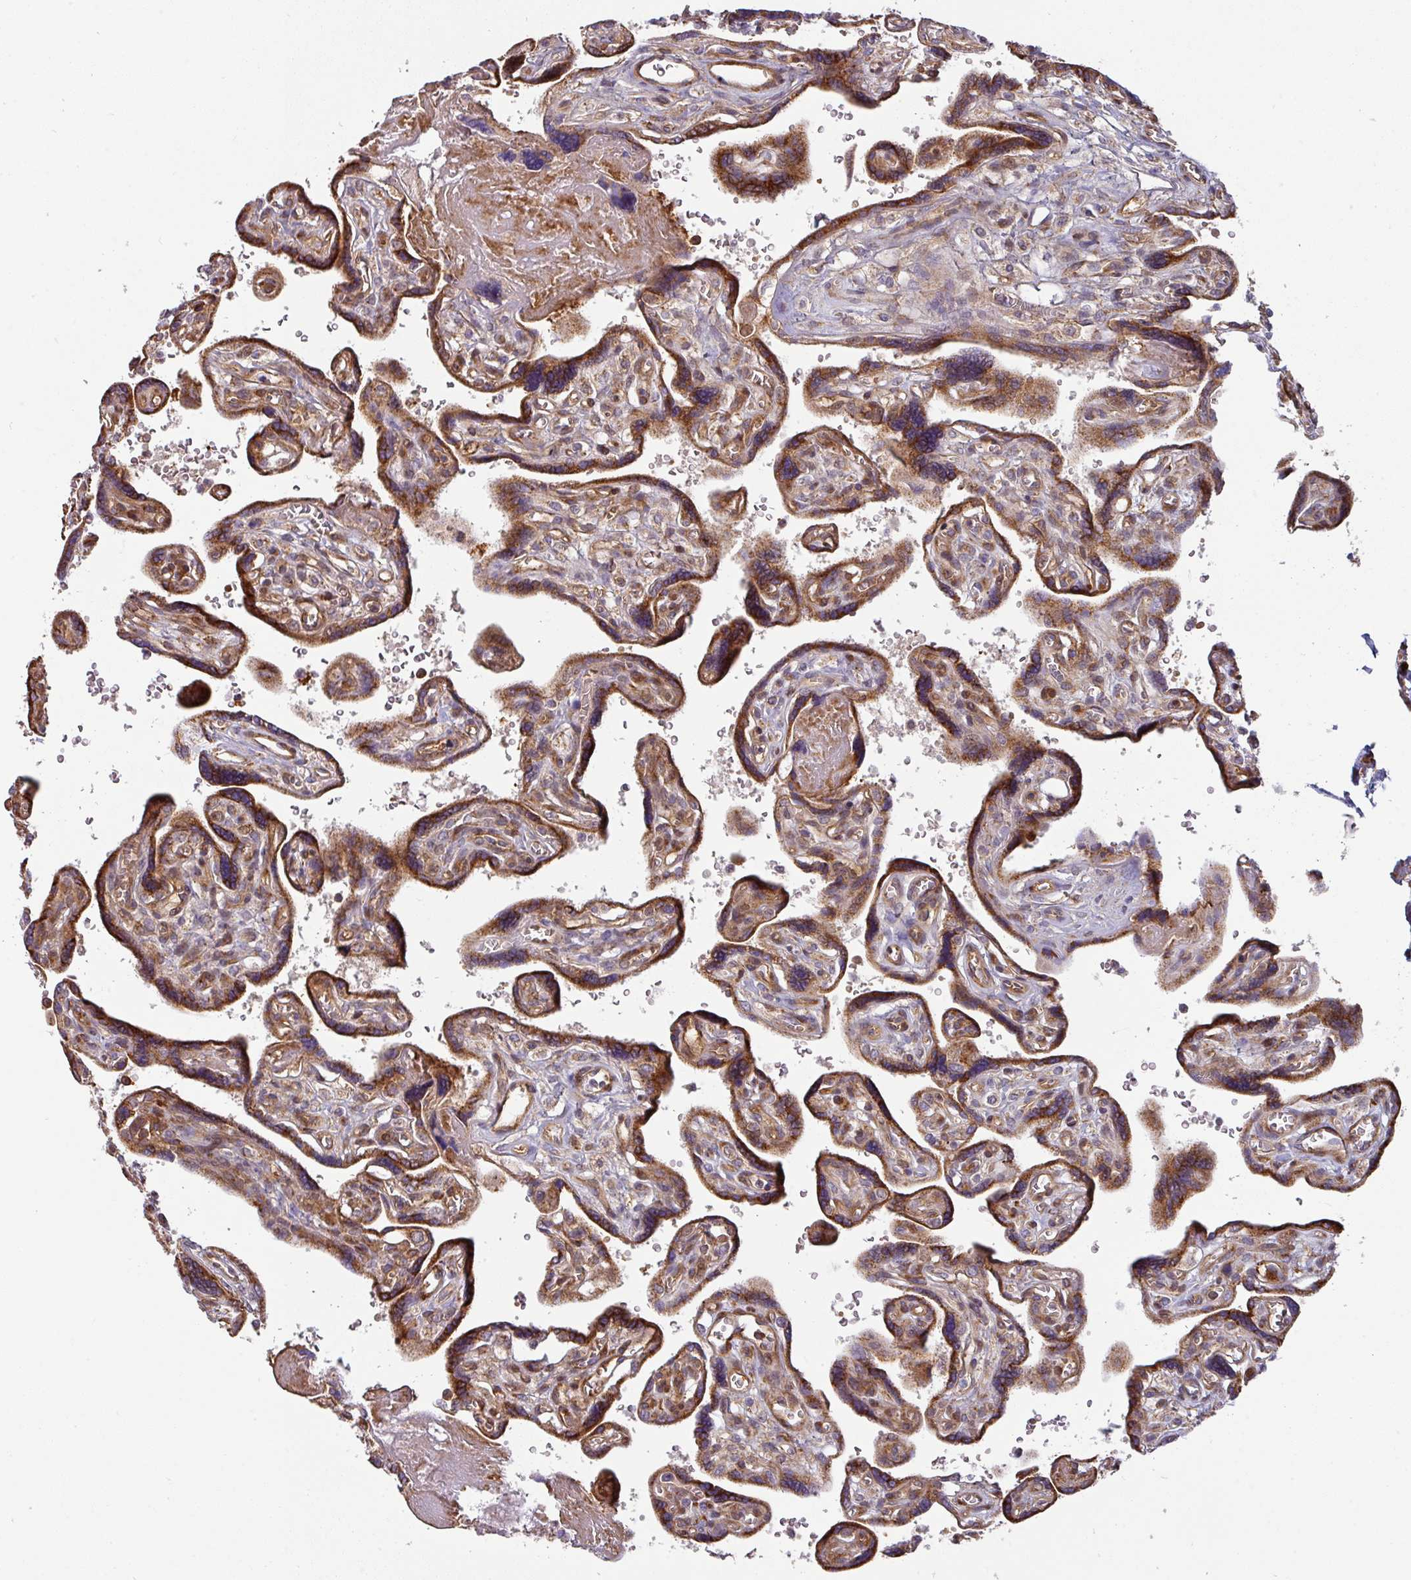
{"staining": {"intensity": "strong", "quantity": ">75%", "location": "cytoplasmic/membranous"}, "tissue": "placenta", "cell_type": "Decidual cells", "image_type": "normal", "snomed": [{"axis": "morphology", "description": "Normal tissue, NOS"}, {"axis": "topography", "description": "Placenta"}], "caption": "A photomicrograph showing strong cytoplasmic/membranous expression in approximately >75% of decidual cells in benign placenta, as visualized by brown immunohistochemical staining.", "gene": "CASP2", "patient": {"sex": "female", "age": 39}}